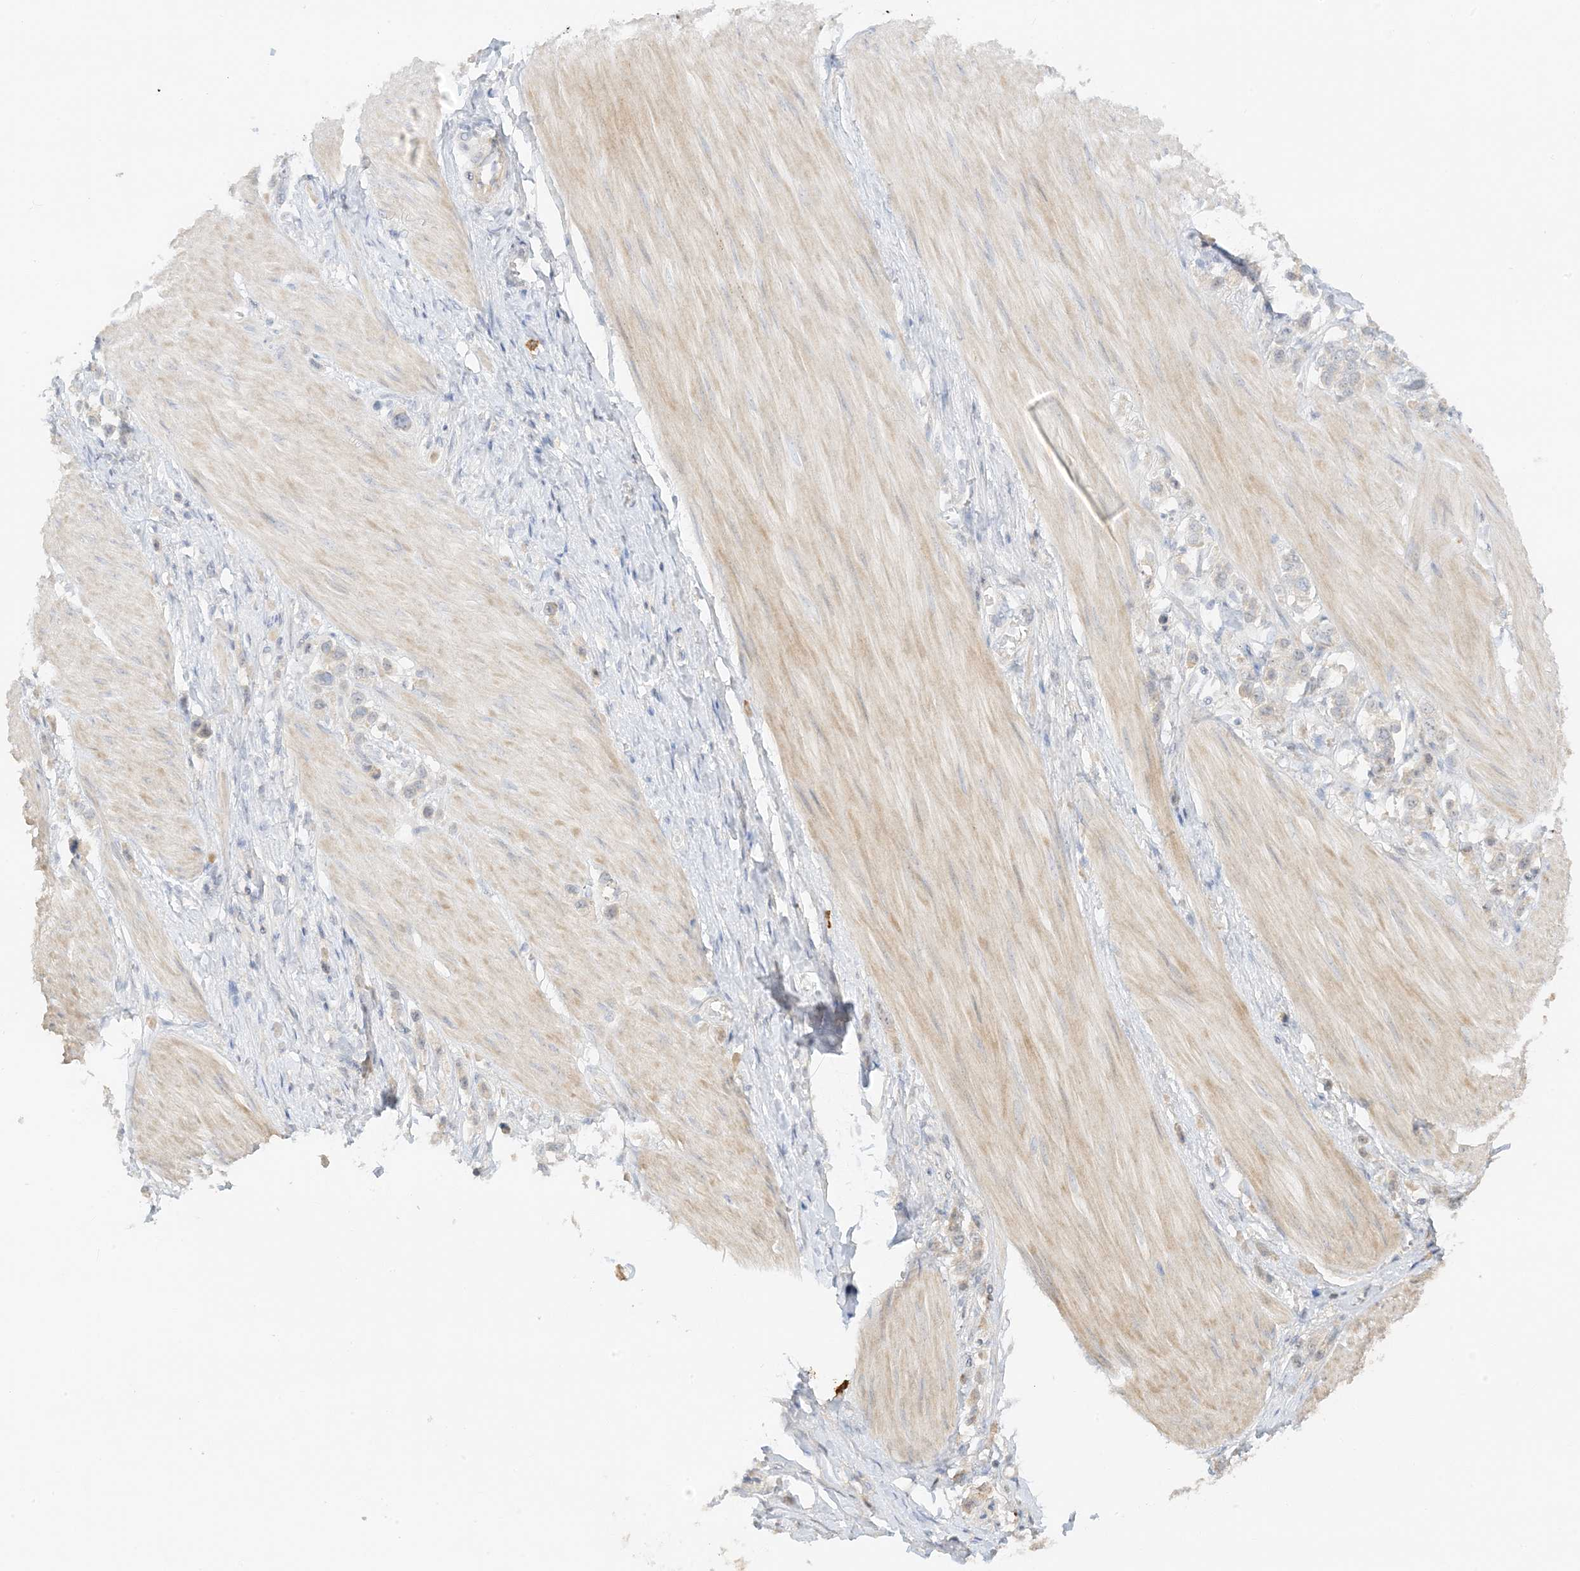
{"staining": {"intensity": "negative", "quantity": "none", "location": "none"}, "tissue": "stomach cancer", "cell_type": "Tumor cells", "image_type": "cancer", "snomed": [{"axis": "morphology", "description": "Adenocarcinoma, NOS"}, {"axis": "topography", "description": "Stomach"}], "caption": "This is a micrograph of immunohistochemistry (IHC) staining of stomach adenocarcinoma, which shows no staining in tumor cells. (Immunohistochemistry, brightfield microscopy, high magnification).", "gene": "ETAA1", "patient": {"sex": "female", "age": 65}}